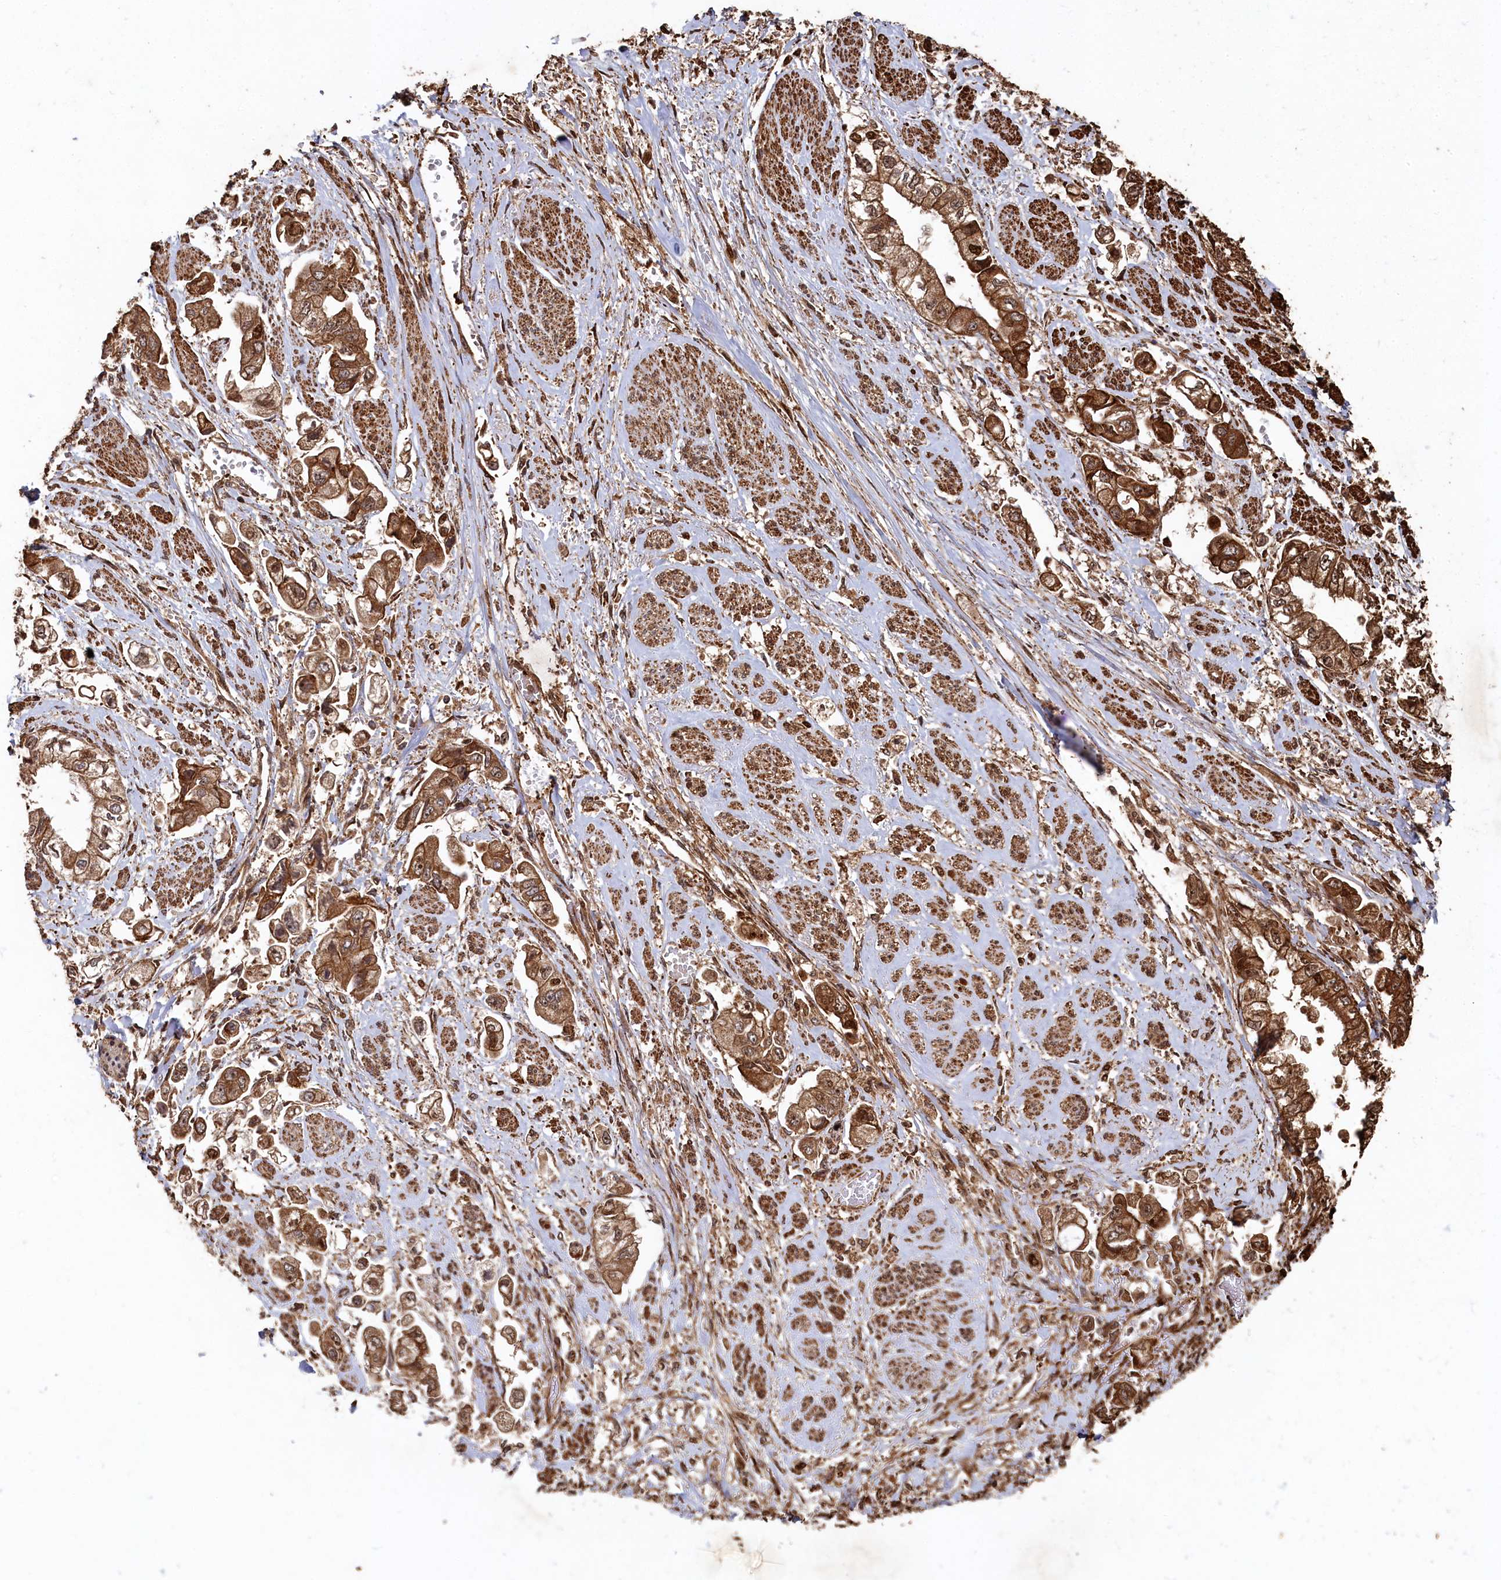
{"staining": {"intensity": "moderate", "quantity": ">75%", "location": "cytoplasmic/membranous"}, "tissue": "stomach cancer", "cell_type": "Tumor cells", "image_type": "cancer", "snomed": [{"axis": "morphology", "description": "Adenocarcinoma, NOS"}, {"axis": "topography", "description": "Stomach"}], "caption": "Immunohistochemical staining of stomach adenocarcinoma shows medium levels of moderate cytoplasmic/membranous protein expression in about >75% of tumor cells.", "gene": "PIGN", "patient": {"sex": "male", "age": 62}}